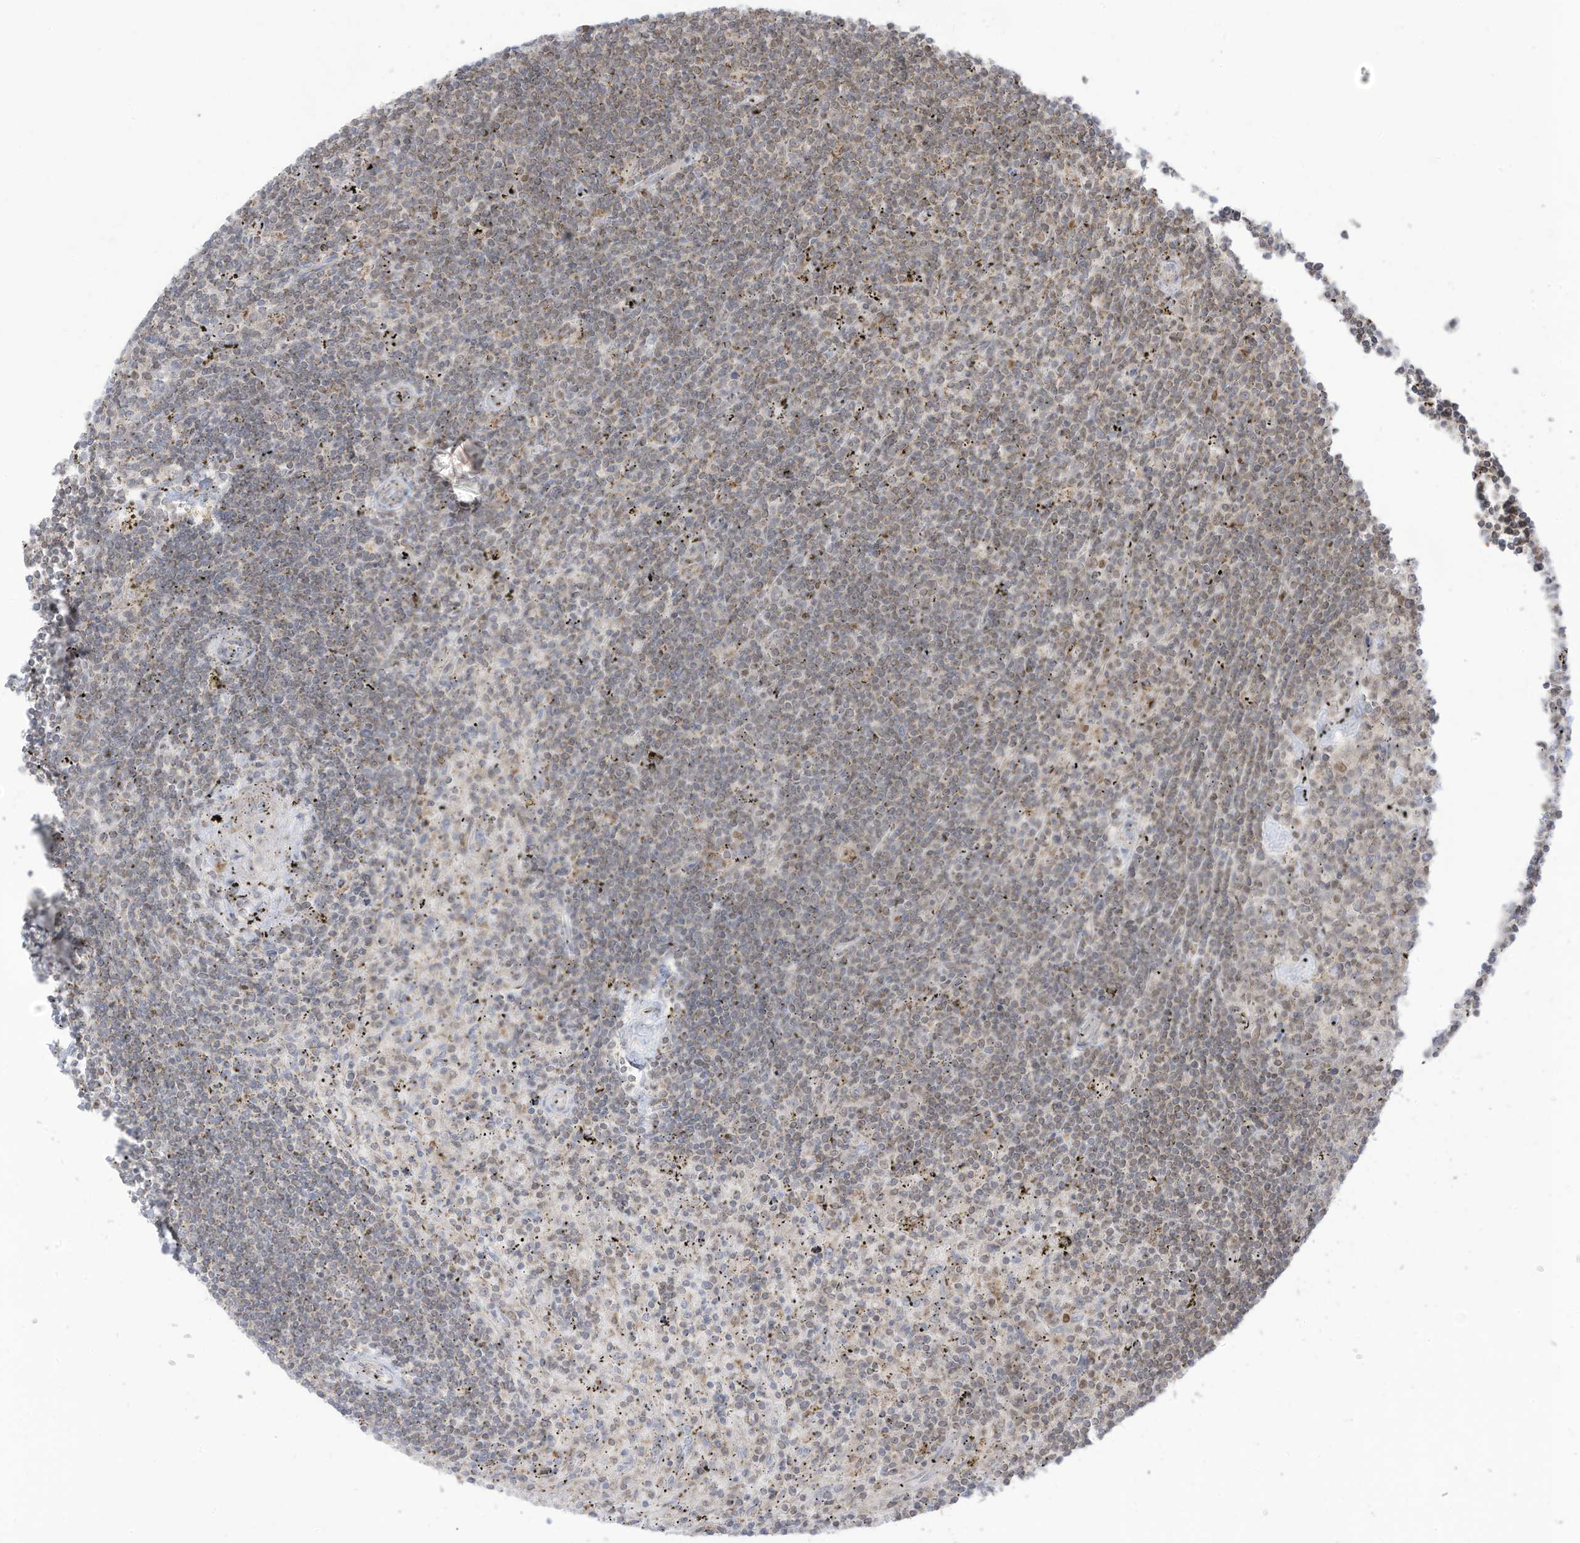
{"staining": {"intensity": "weak", "quantity": "25%-75%", "location": "cytoplasmic/membranous"}, "tissue": "lymphoma", "cell_type": "Tumor cells", "image_type": "cancer", "snomed": [{"axis": "morphology", "description": "Malignant lymphoma, non-Hodgkin's type, Low grade"}, {"axis": "topography", "description": "Spleen"}], "caption": "Immunohistochemical staining of lymphoma demonstrates low levels of weak cytoplasmic/membranous protein positivity in about 25%-75% of tumor cells.", "gene": "CGAS", "patient": {"sex": "male", "age": 76}}